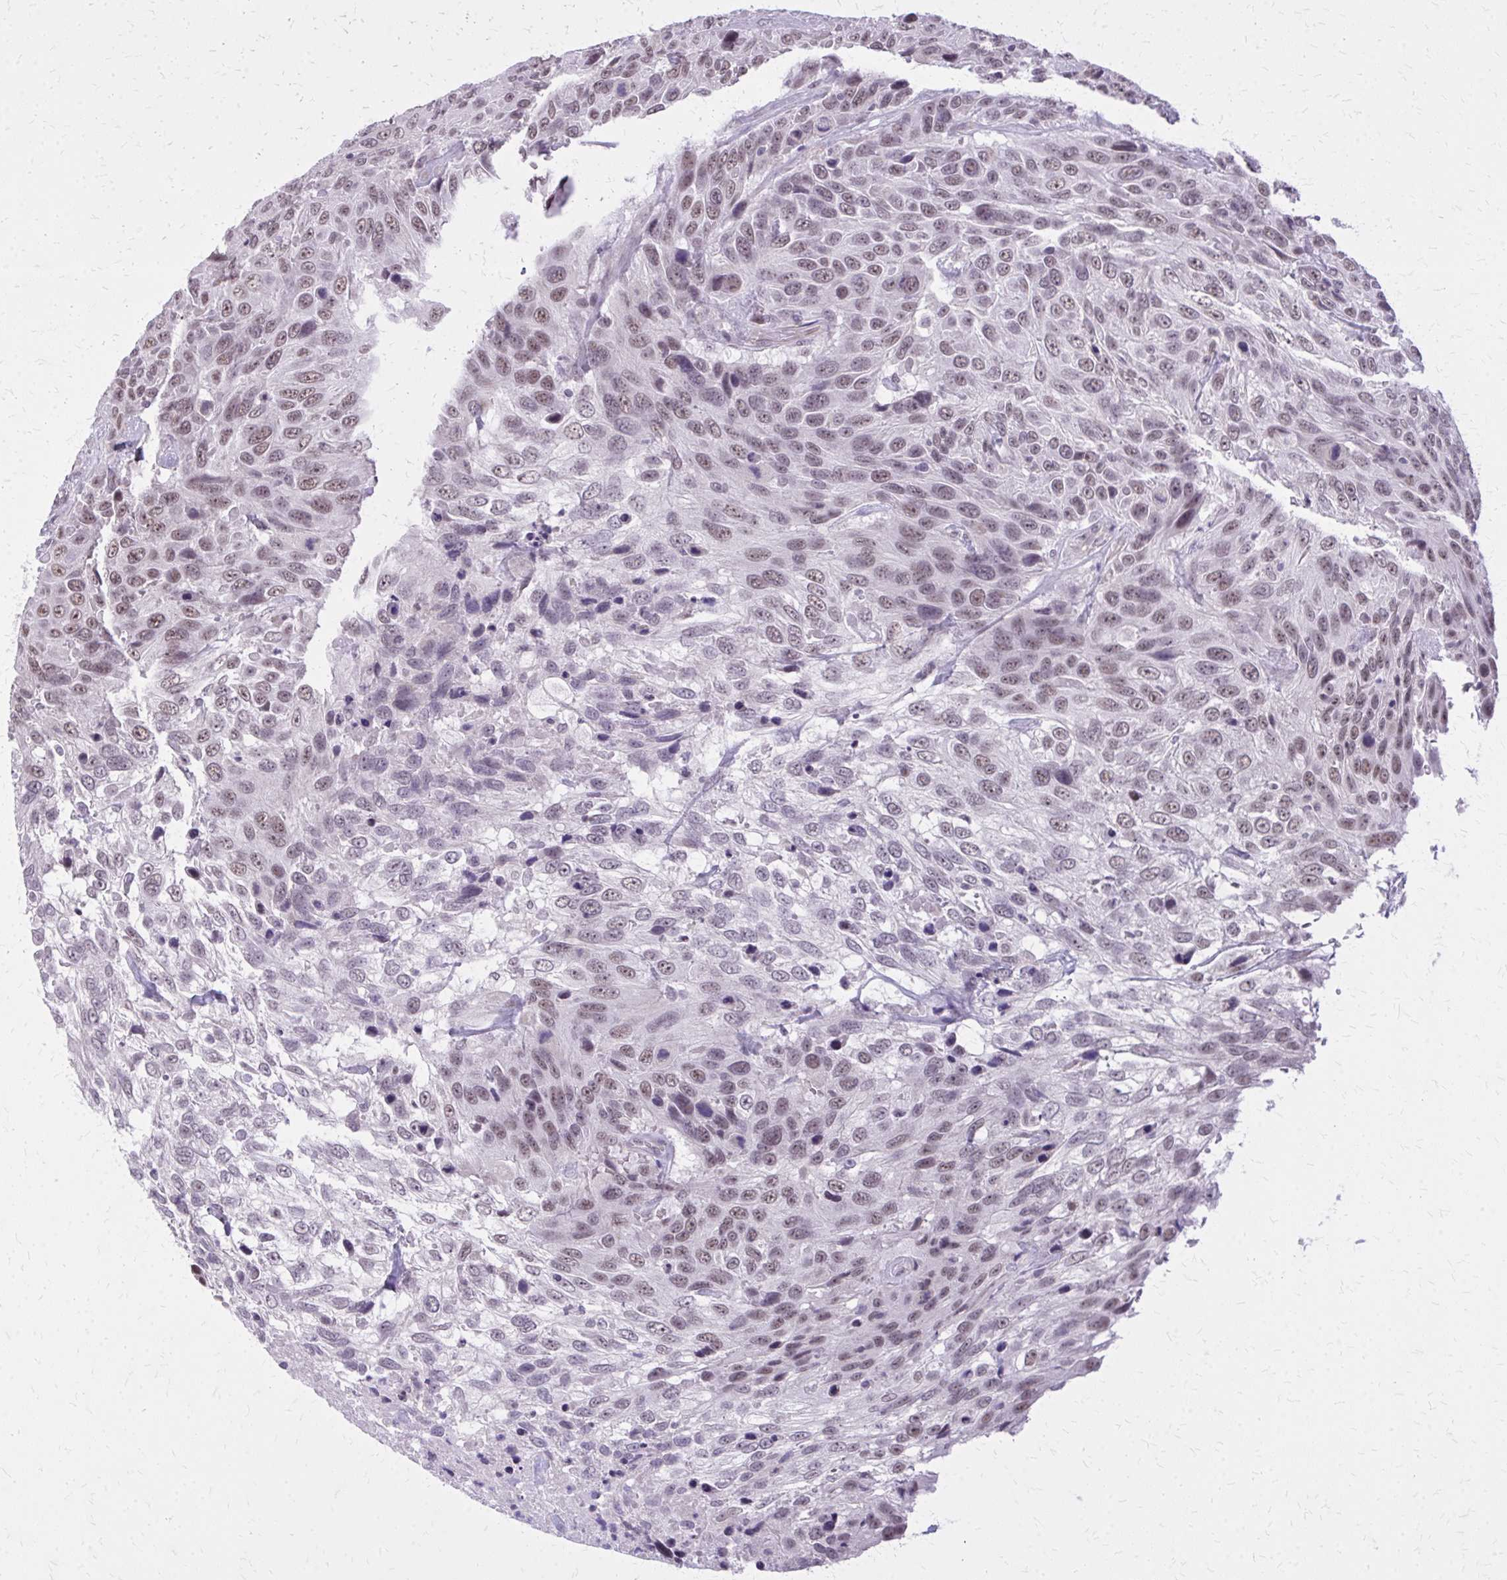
{"staining": {"intensity": "weak", "quantity": "25%-75%", "location": "nuclear"}, "tissue": "urothelial cancer", "cell_type": "Tumor cells", "image_type": "cancer", "snomed": [{"axis": "morphology", "description": "Urothelial carcinoma, High grade"}, {"axis": "topography", "description": "Urinary bladder"}], "caption": "Protein staining of urothelial cancer tissue exhibits weak nuclear staining in about 25%-75% of tumor cells.", "gene": "PLCB1", "patient": {"sex": "female", "age": 70}}